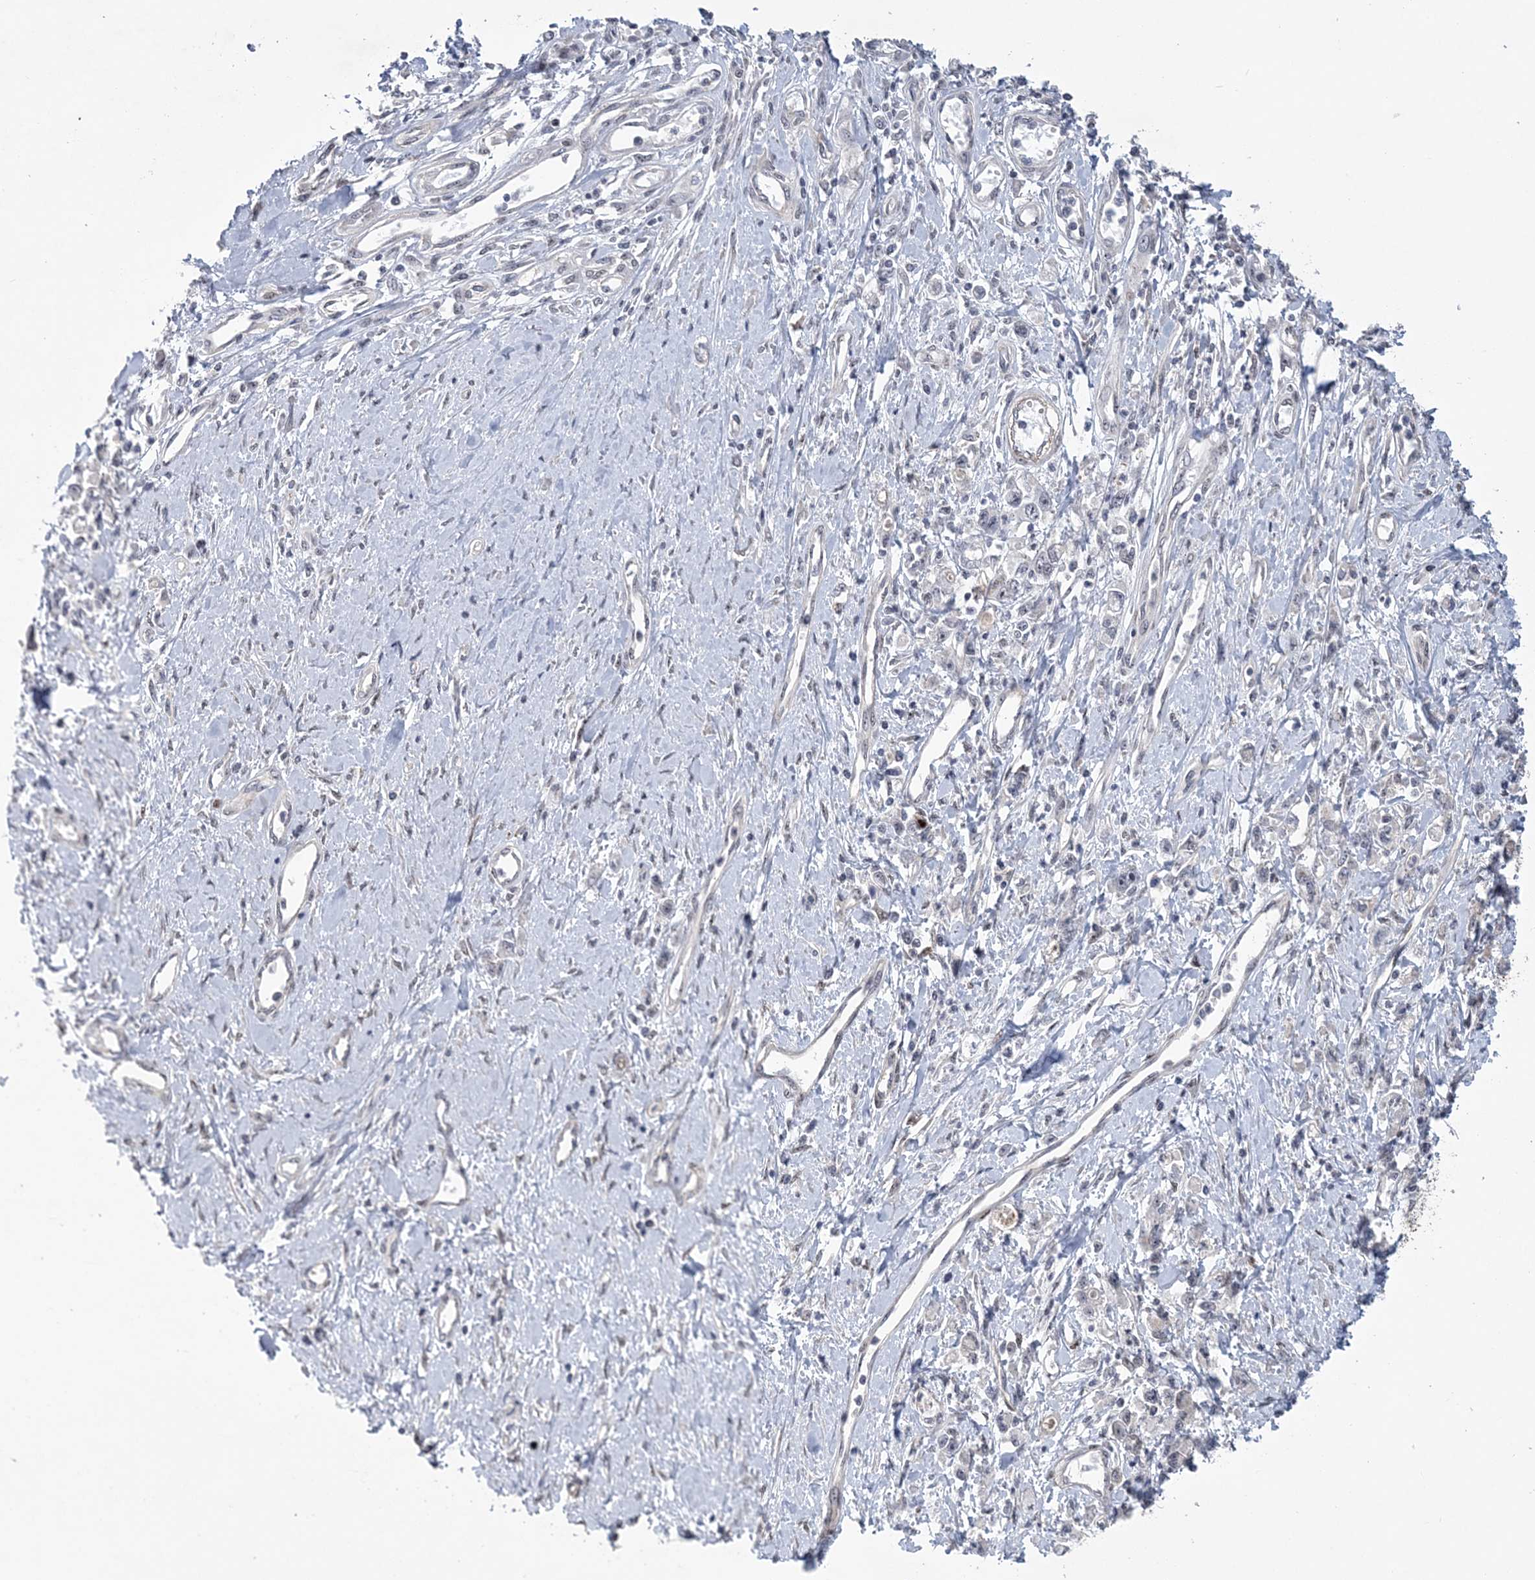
{"staining": {"intensity": "negative", "quantity": "none", "location": "none"}, "tissue": "stomach cancer", "cell_type": "Tumor cells", "image_type": "cancer", "snomed": [{"axis": "morphology", "description": "Adenocarcinoma, NOS"}, {"axis": "topography", "description": "Stomach"}], "caption": "There is no significant expression in tumor cells of stomach adenocarcinoma. (Immunohistochemistry, brightfield microscopy, high magnification).", "gene": "HOMEZ", "patient": {"sex": "female", "age": 76}}